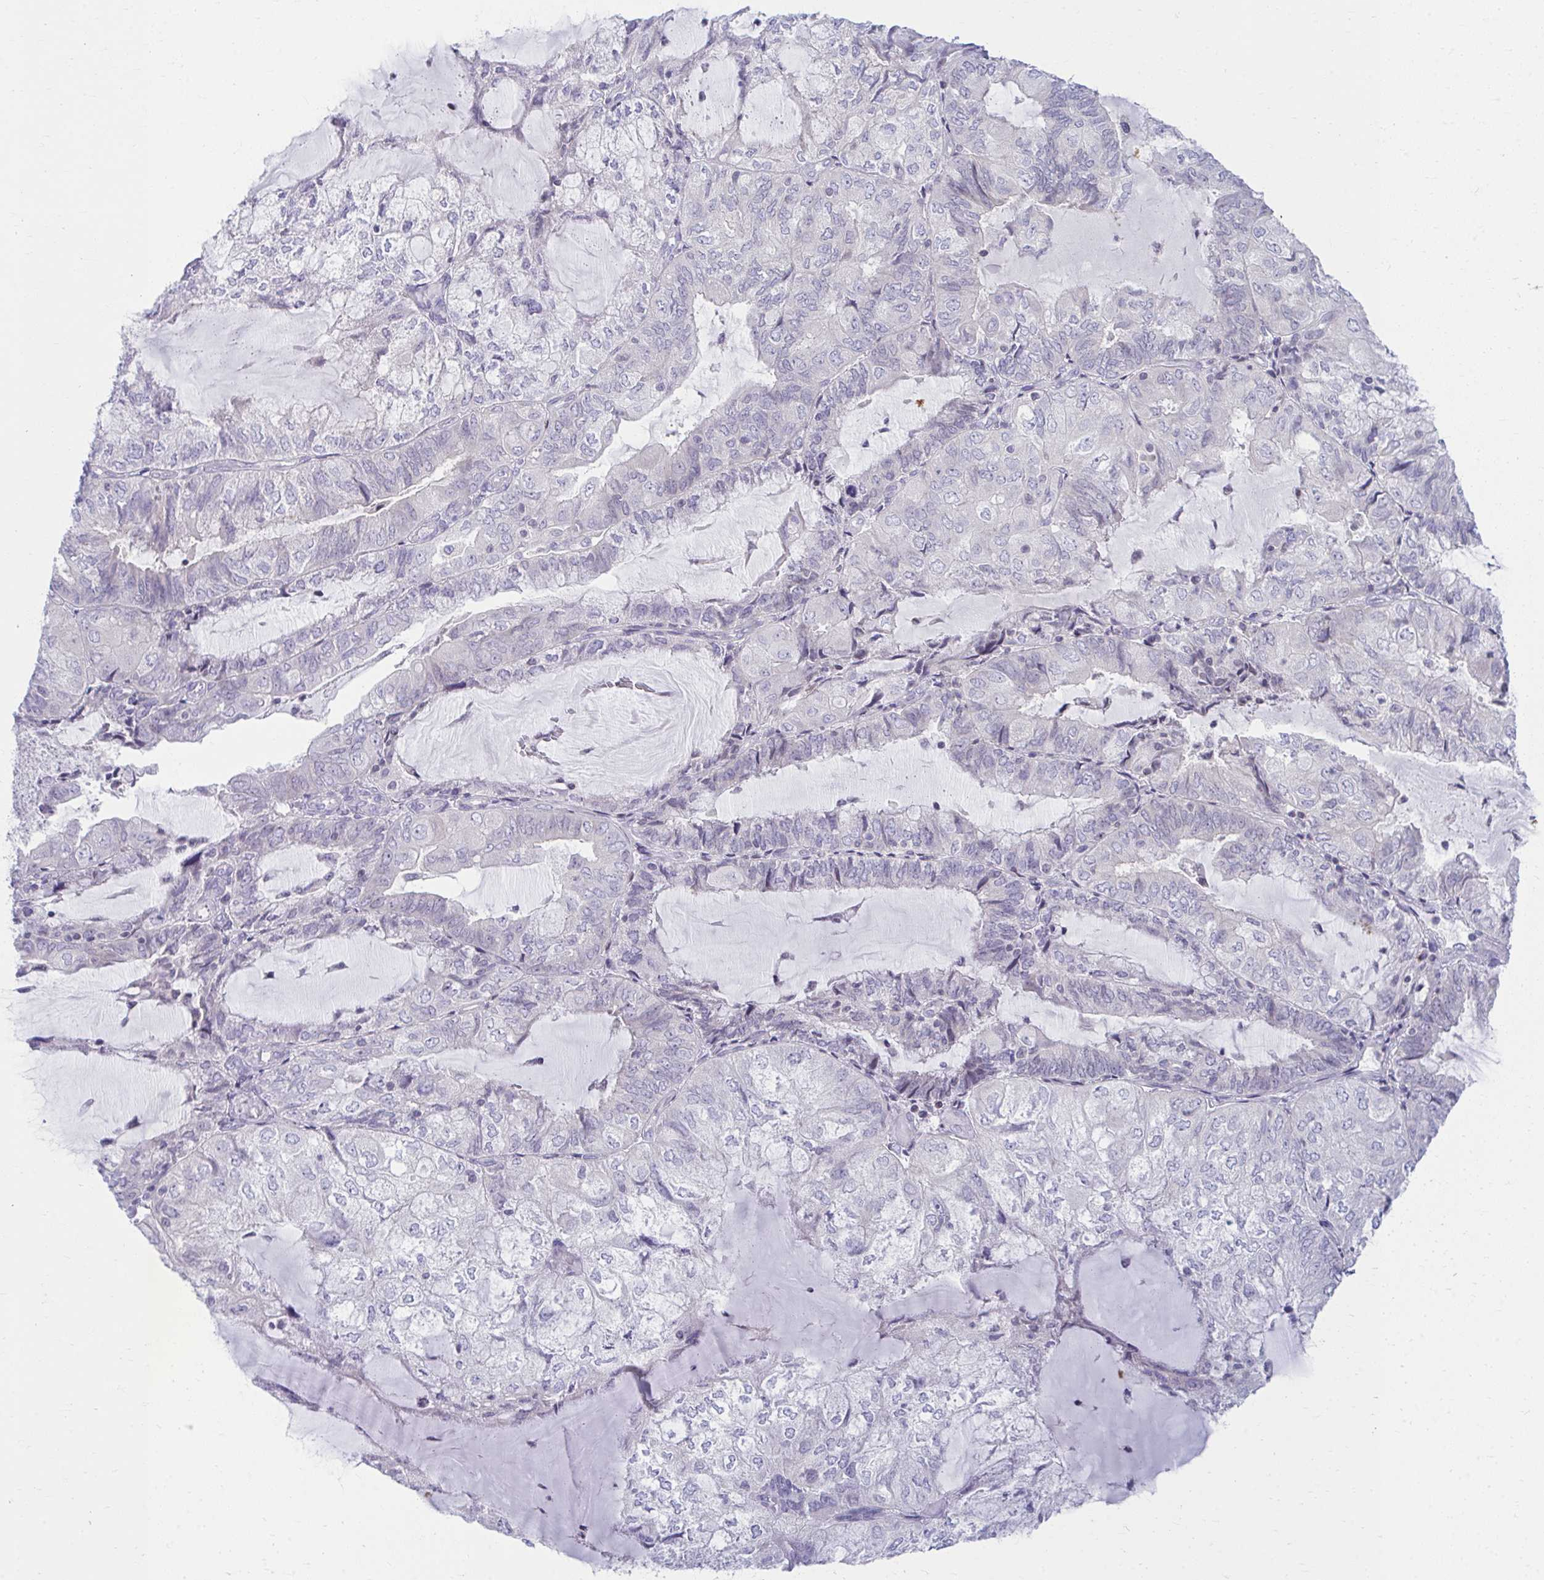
{"staining": {"intensity": "negative", "quantity": "none", "location": "none"}, "tissue": "endometrial cancer", "cell_type": "Tumor cells", "image_type": "cancer", "snomed": [{"axis": "morphology", "description": "Adenocarcinoma, NOS"}, {"axis": "topography", "description": "Endometrium"}], "caption": "There is no significant staining in tumor cells of adenocarcinoma (endometrial).", "gene": "OR7A5", "patient": {"sex": "female", "age": 81}}